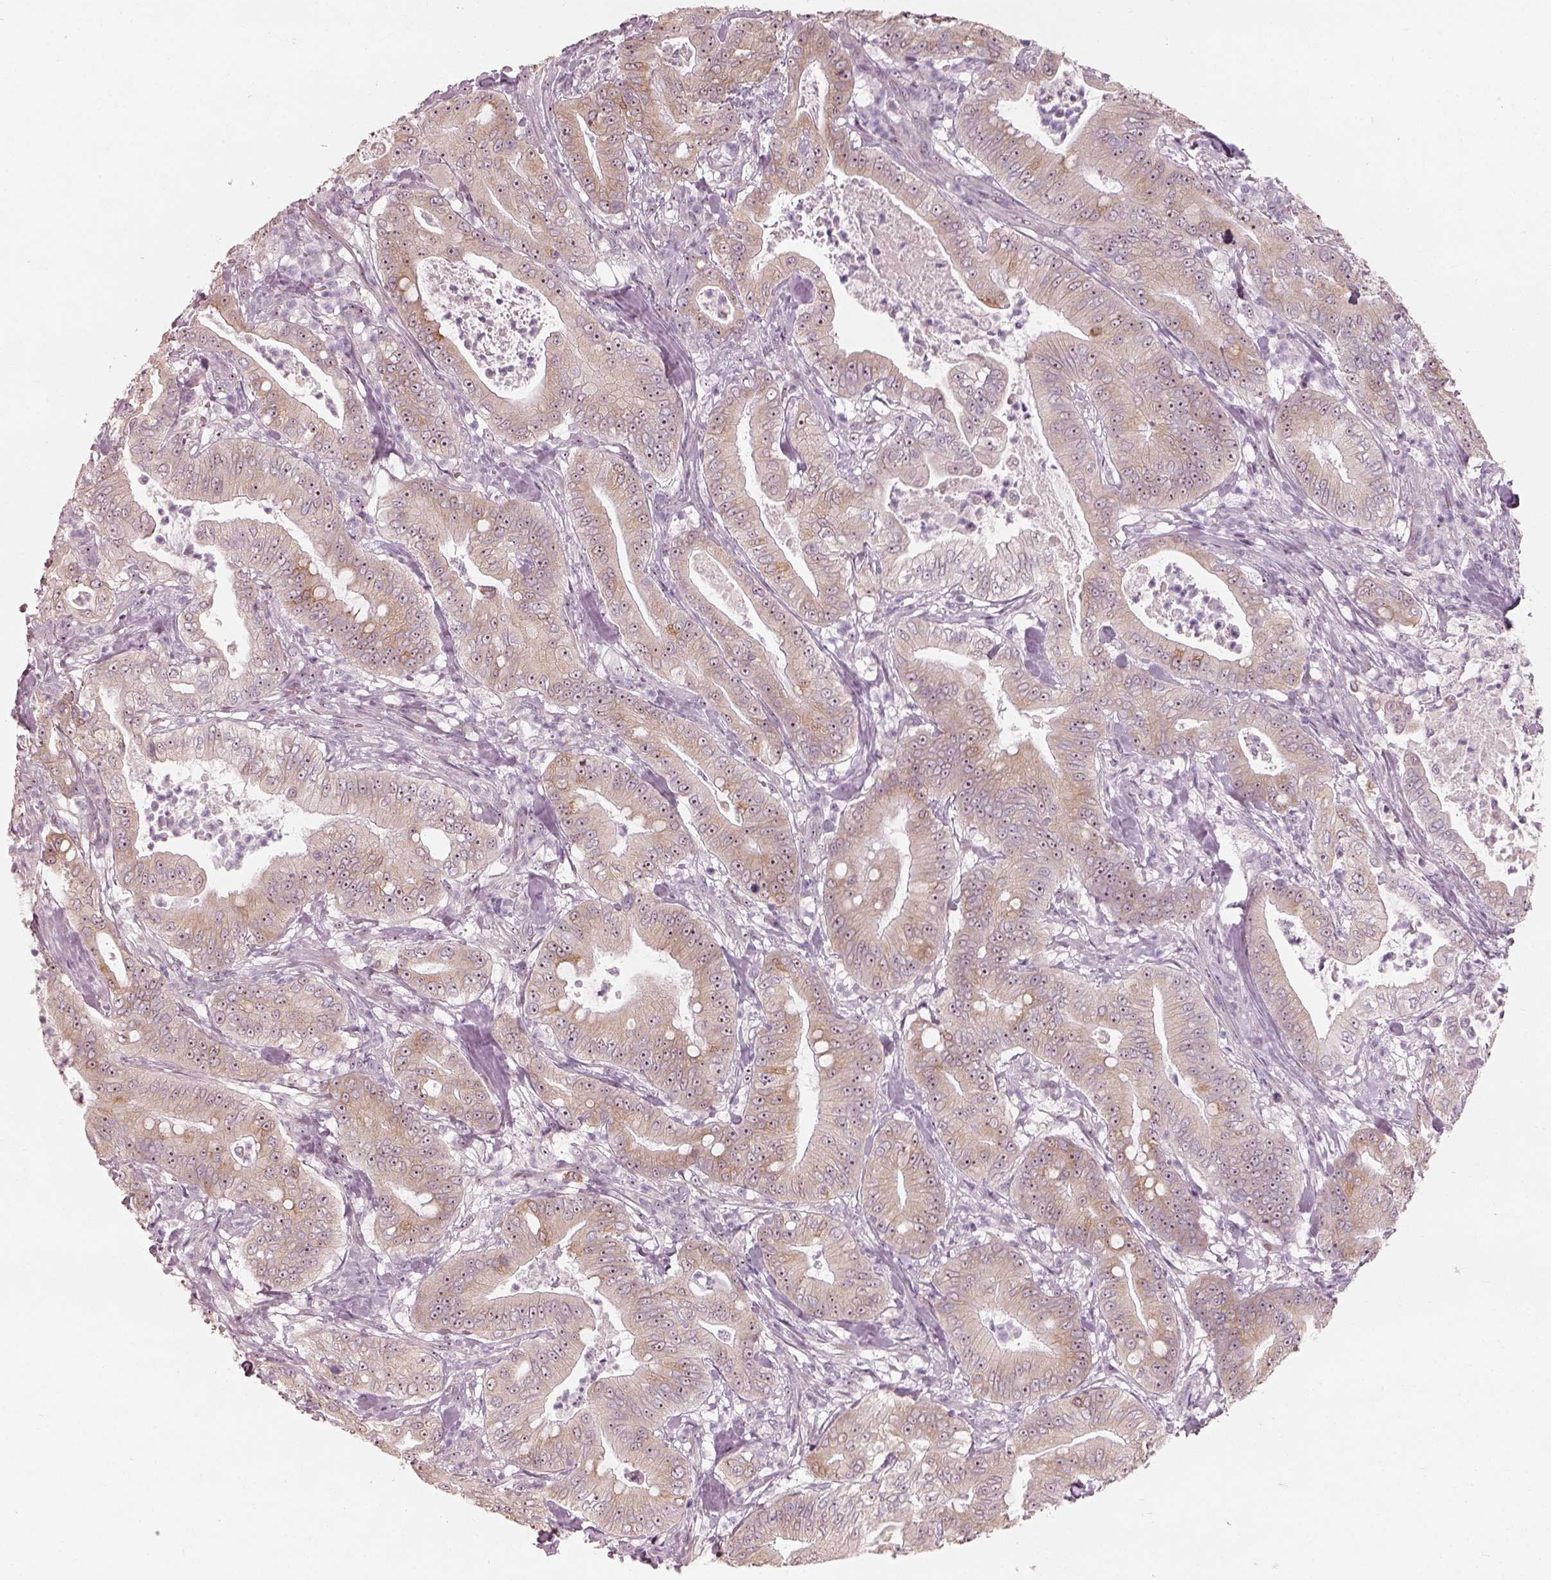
{"staining": {"intensity": "weak", "quantity": ">75%", "location": "cytoplasmic/membranous,nuclear"}, "tissue": "pancreatic cancer", "cell_type": "Tumor cells", "image_type": "cancer", "snomed": [{"axis": "morphology", "description": "Adenocarcinoma, NOS"}, {"axis": "topography", "description": "Pancreas"}], "caption": "Immunohistochemical staining of pancreatic cancer shows weak cytoplasmic/membranous and nuclear protein expression in approximately >75% of tumor cells.", "gene": "CDS1", "patient": {"sex": "male", "age": 71}}